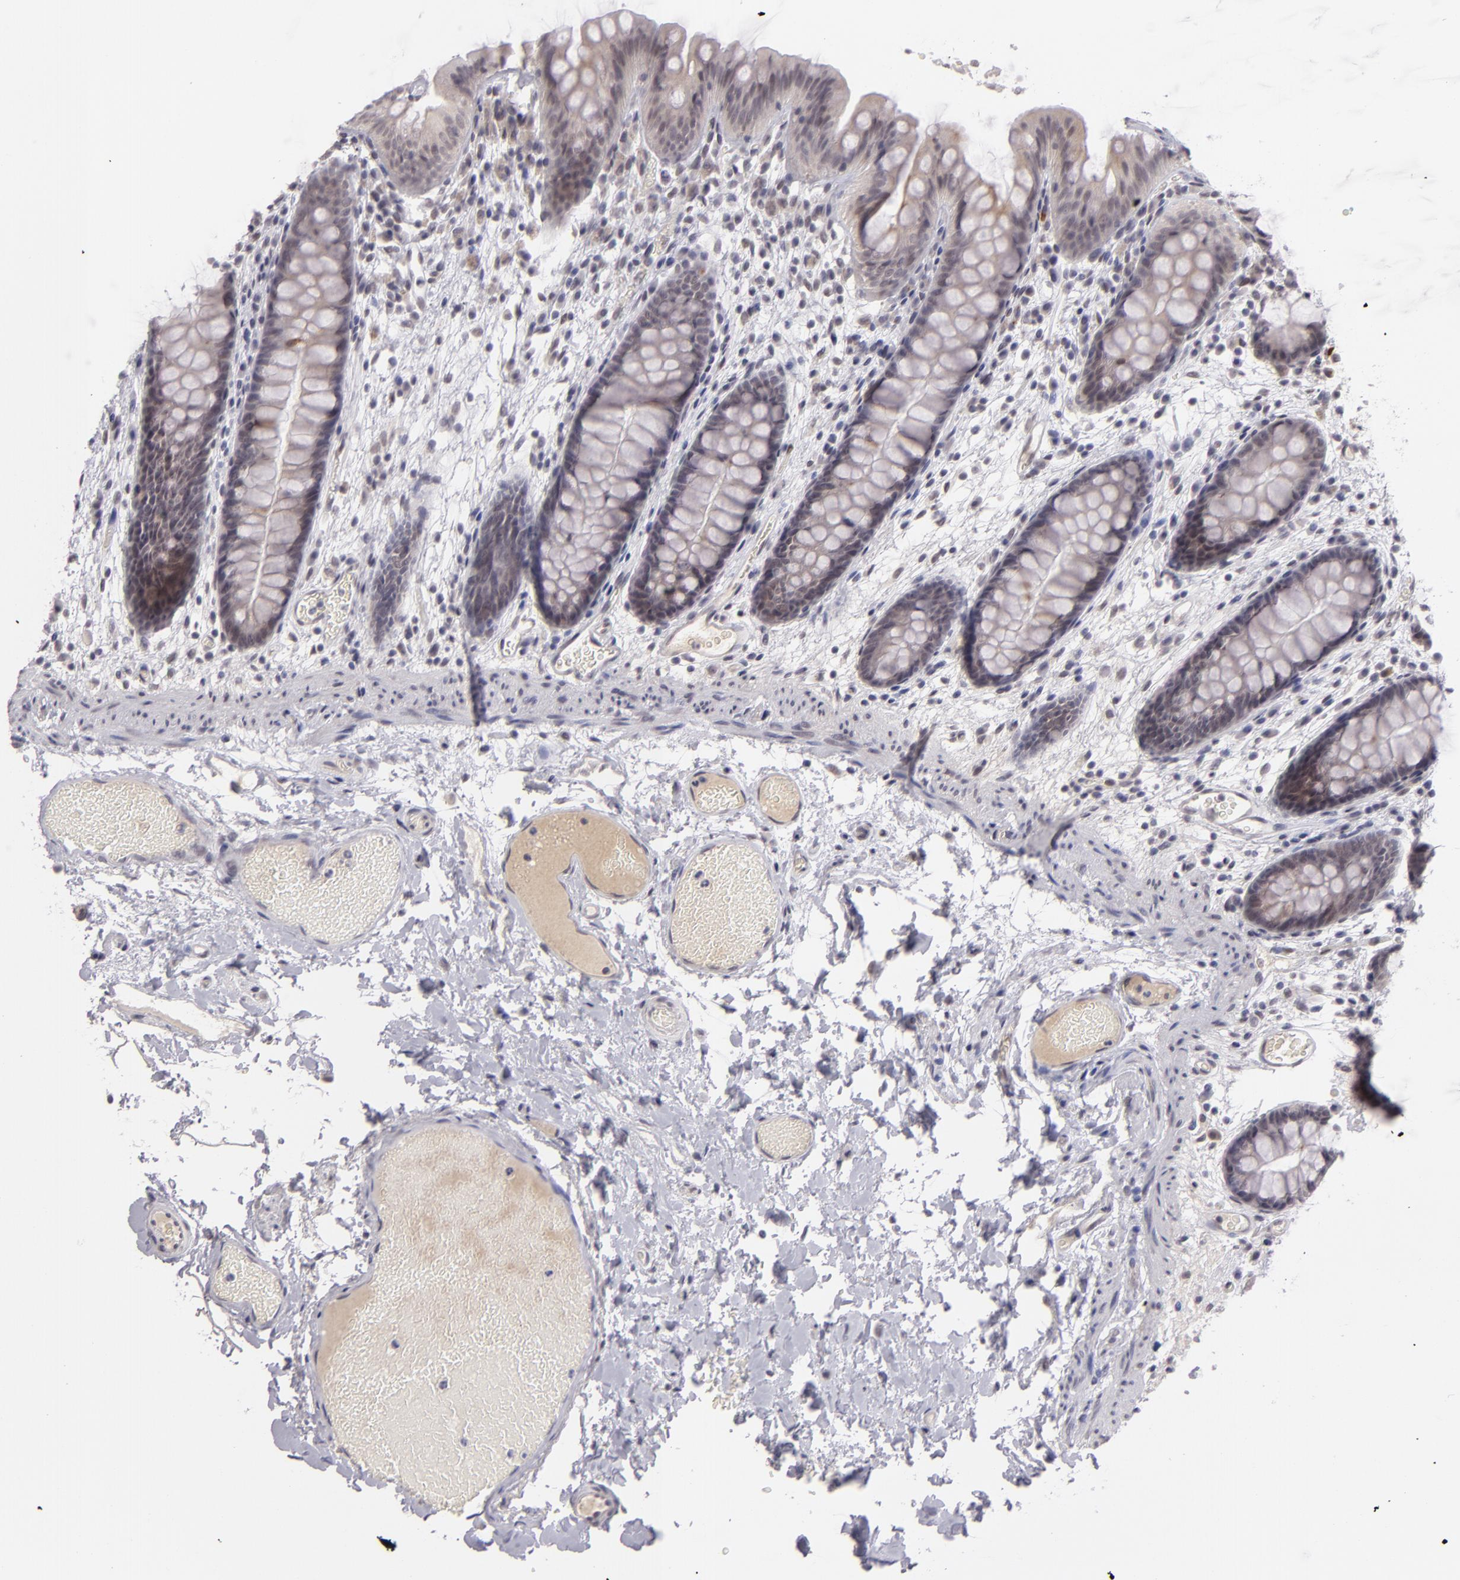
{"staining": {"intensity": "negative", "quantity": "none", "location": "none"}, "tissue": "colon", "cell_type": "Endothelial cells", "image_type": "normal", "snomed": [{"axis": "morphology", "description": "Normal tissue, NOS"}, {"axis": "topography", "description": "Smooth muscle"}, {"axis": "topography", "description": "Colon"}], "caption": "Immunohistochemical staining of benign human colon demonstrates no significant expression in endothelial cells.", "gene": "ZNF205", "patient": {"sex": "male", "age": 67}}